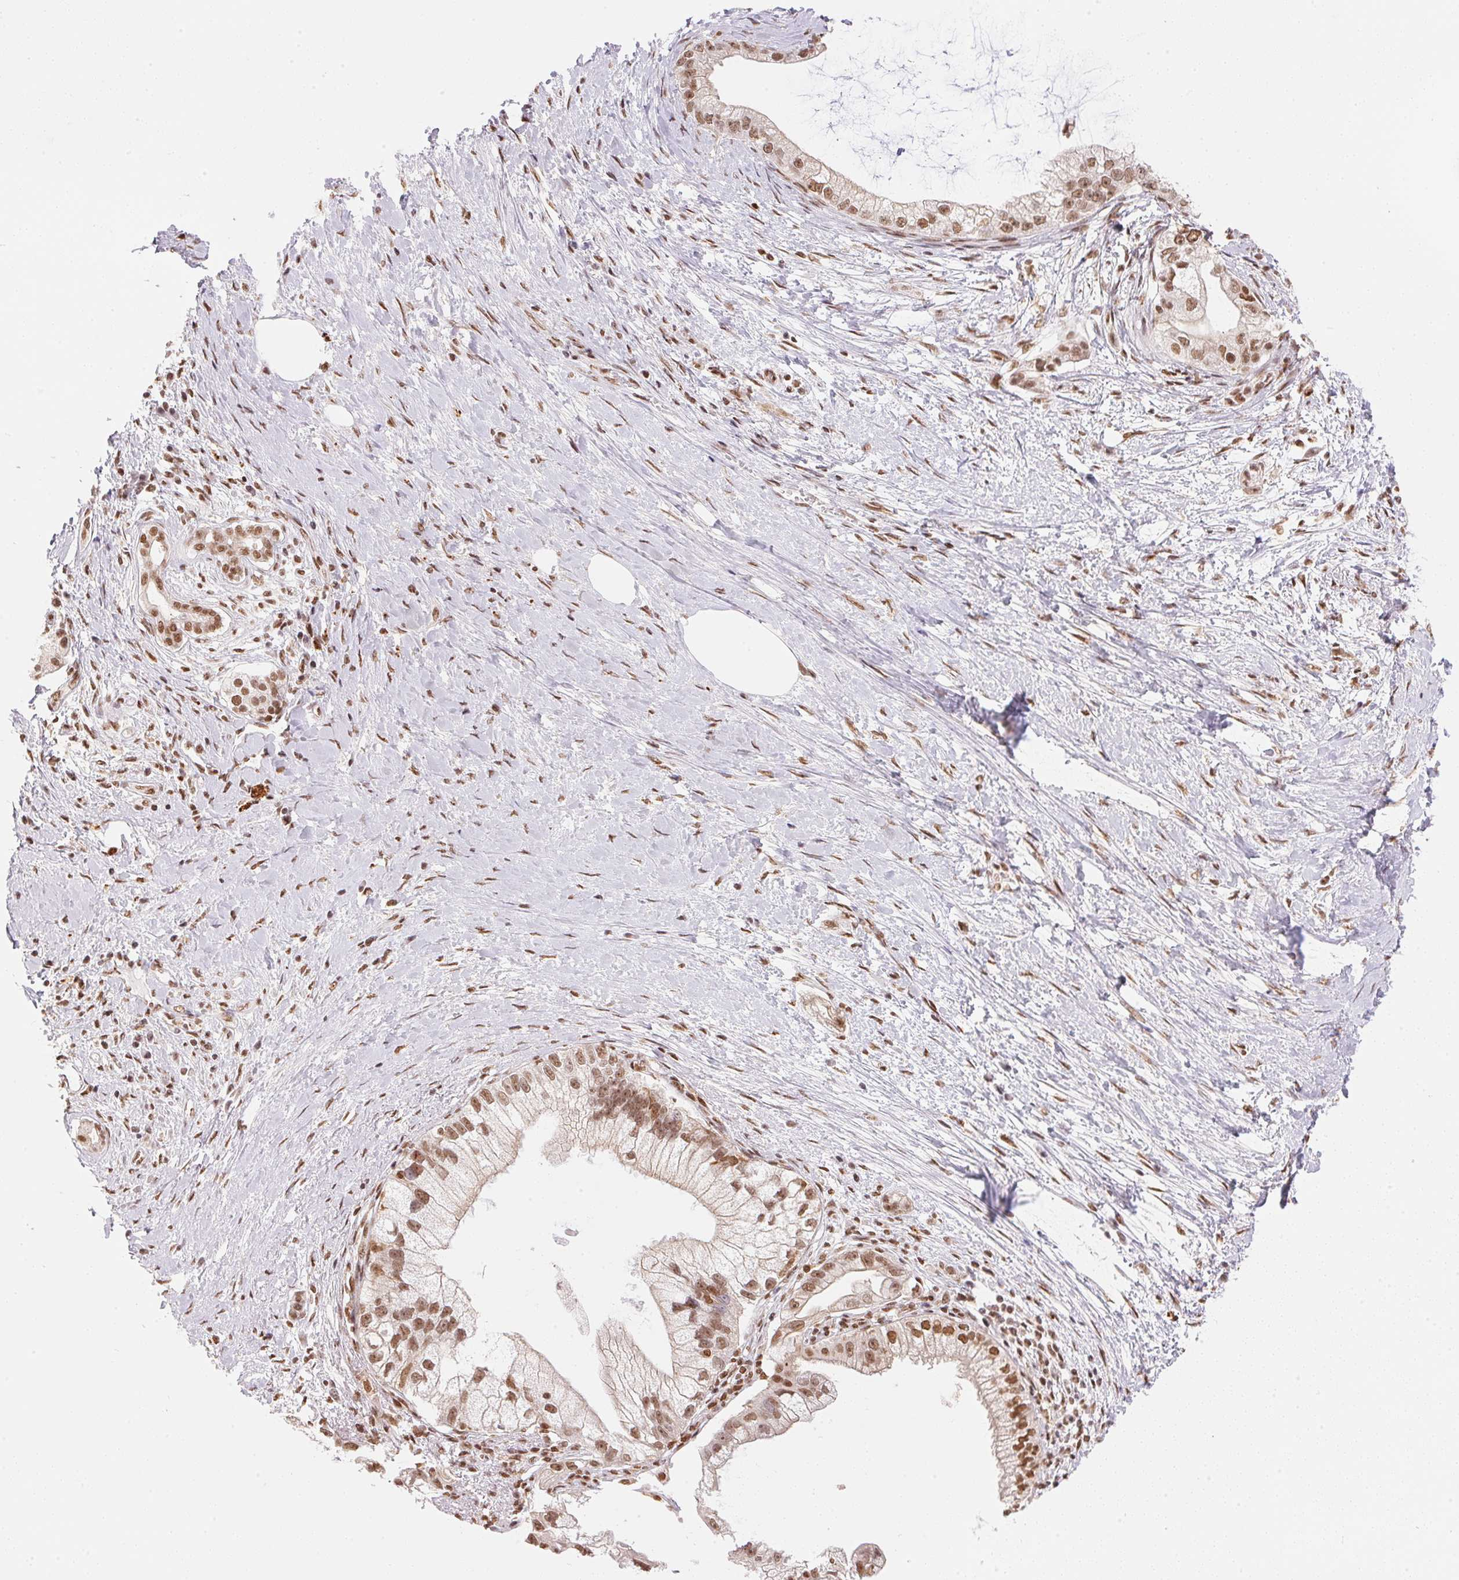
{"staining": {"intensity": "moderate", "quantity": ">75%", "location": "nuclear"}, "tissue": "pancreatic cancer", "cell_type": "Tumor cells", "image_type": "cancer", "snomed": [{"axis": "morphology", "description": "Adenocarcinoma, NOS"}, {"axis": "topography", "description": "Pancreas"}], "caption": "Human pancreatic cancer (adenocarcinoma) stained with a protein marker displays moderate staining in tumor cells.", "gene": "NFE2L1", "patient": {"sex": "male", "age": 70}}